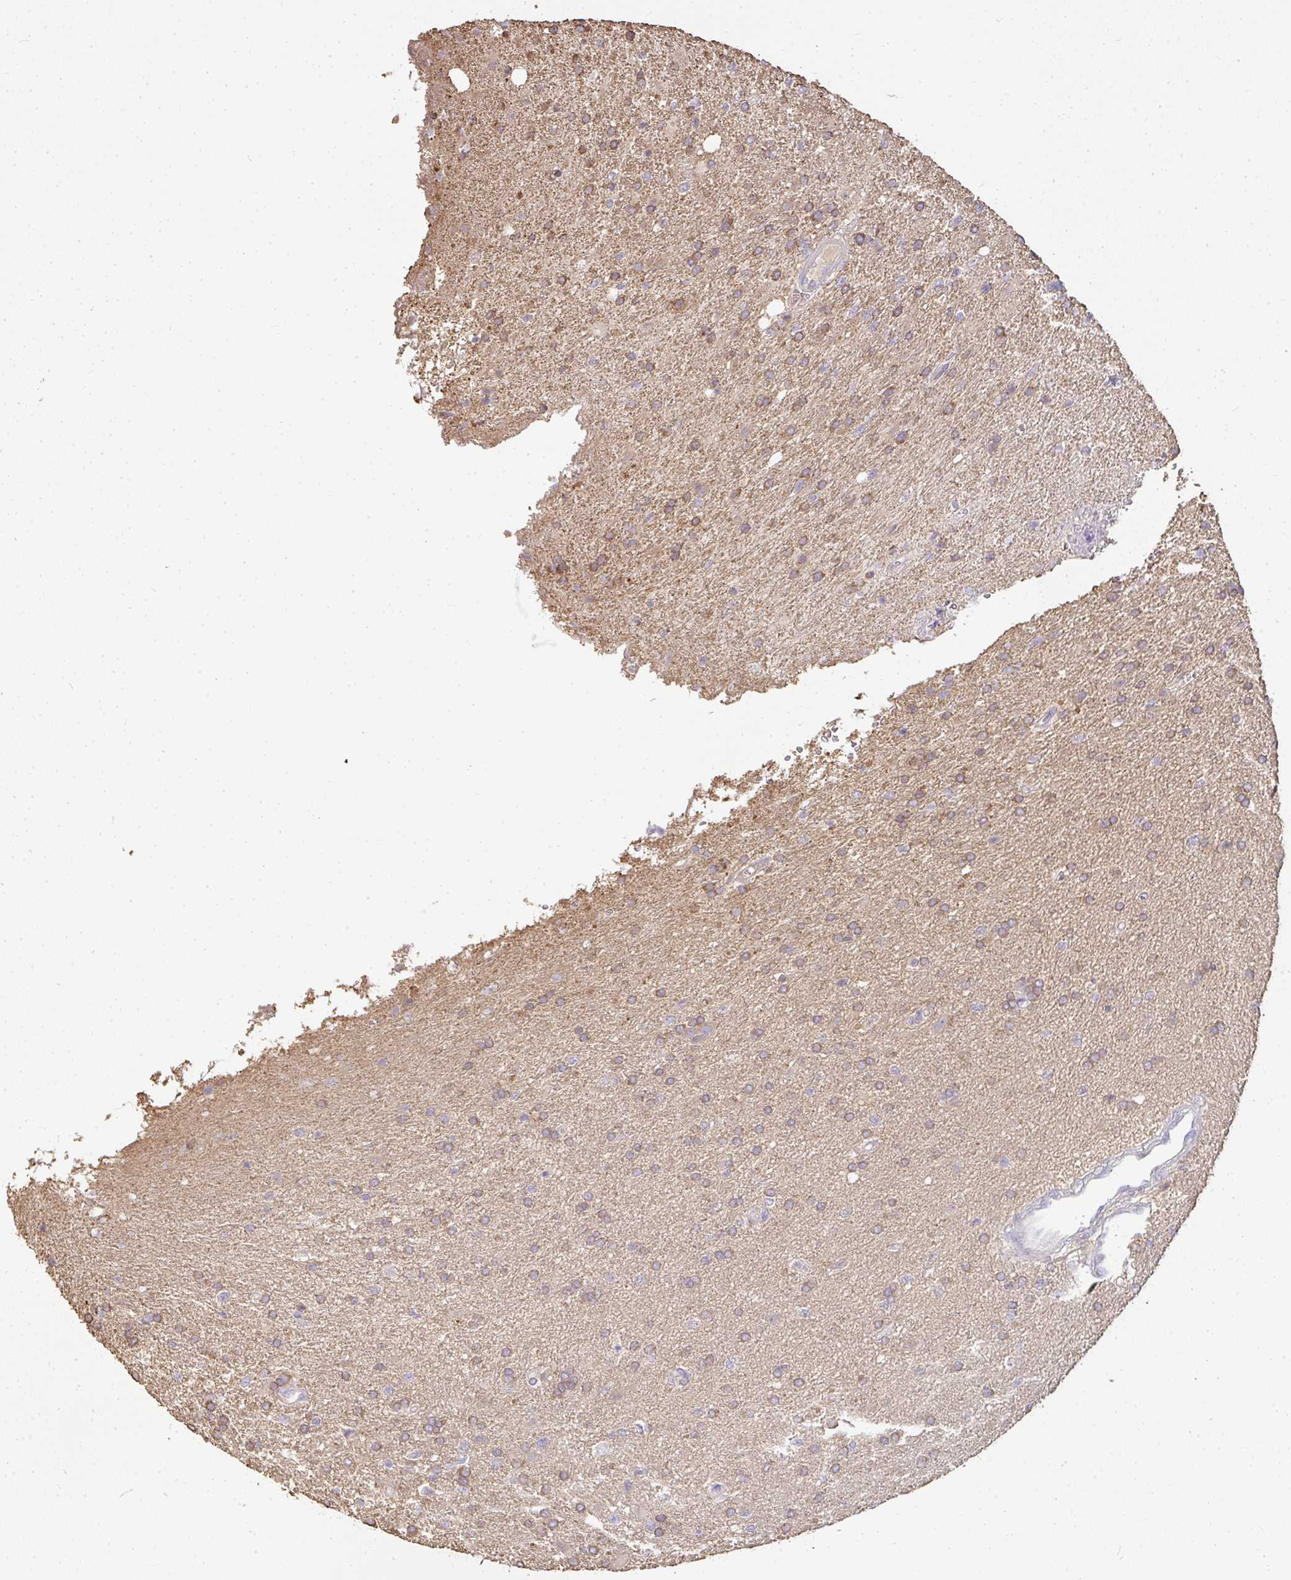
{"staining": {"intensity": "weak", "quantity": ">75%", "location": "cytoplasmic/membranous"}, "tissue": "glioma", "cell_type": "Tumor cells", "image_type": "cancer", "snomed": [{"axis": "morphology", "description": "Glioma, malignant, High grade"}, {"axis": "topography", "description": "Brain"}], "caption": "Immunohistochemical staining of malignant glioma (high-grade) reveals low levels of weak cytoplasmic/membranous expression in approximately >75% of tumor cells. (DAB = brown stain, brightfield microscopy at high magnification).", "gene": "BRINP3", "patient": {"sex": "male", "age": 56}}